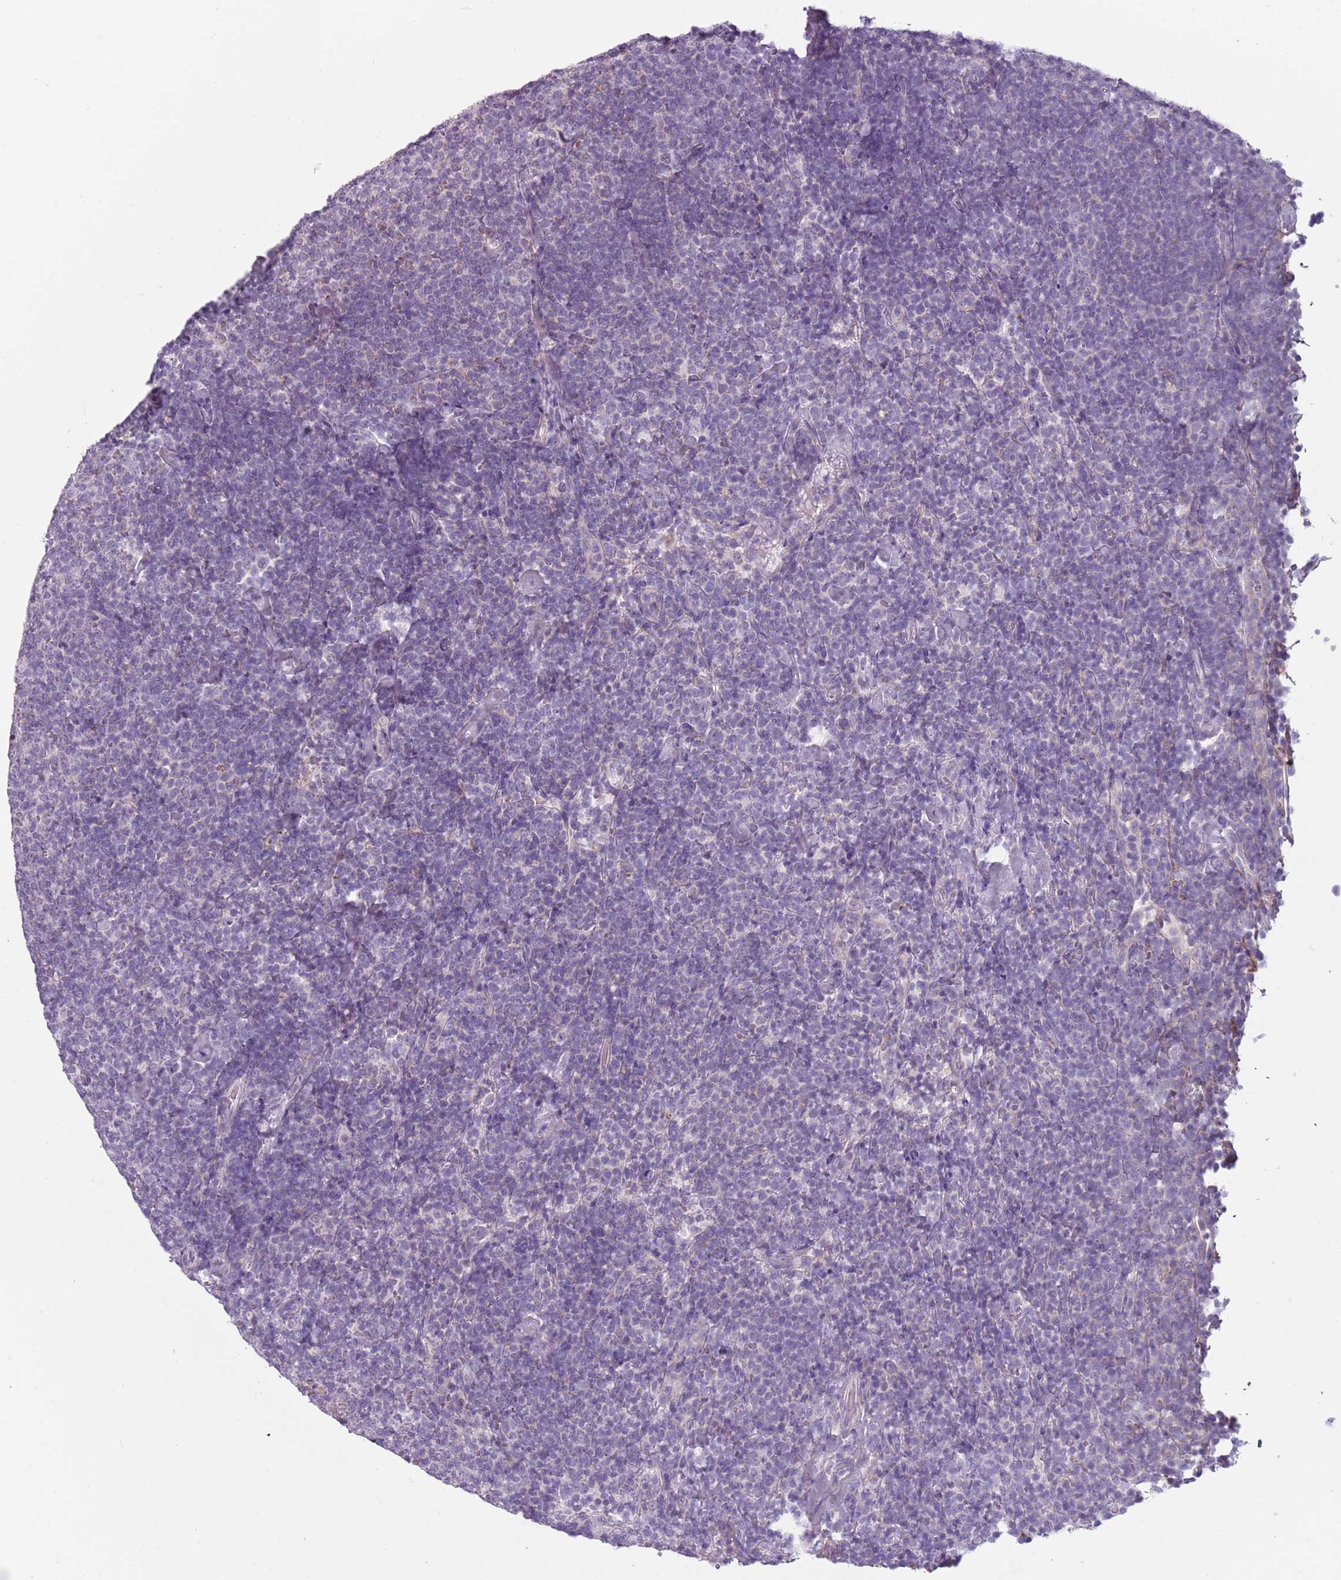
{"staining": {"intensity": "negative", "quantity": "none", "location": "none"}, "tissue": "lymphoma", "cell_type": "Tumor cells", "image_type": "cancer", "snomed": [{"axis": "morphology", "description": "Malignant lymphoma, non-Hodgkin's type, High grade"}, {"axis": "topography", "description": "Lymph node"}], "caption": "Malignant lymphoma, non-Hodgkin's type (high-grade) was stained to show a protein in brown. There is no significant positivity in tumor cells.", "gene": "MEGF8", "patient": {"sex": "male", "age": 61}}